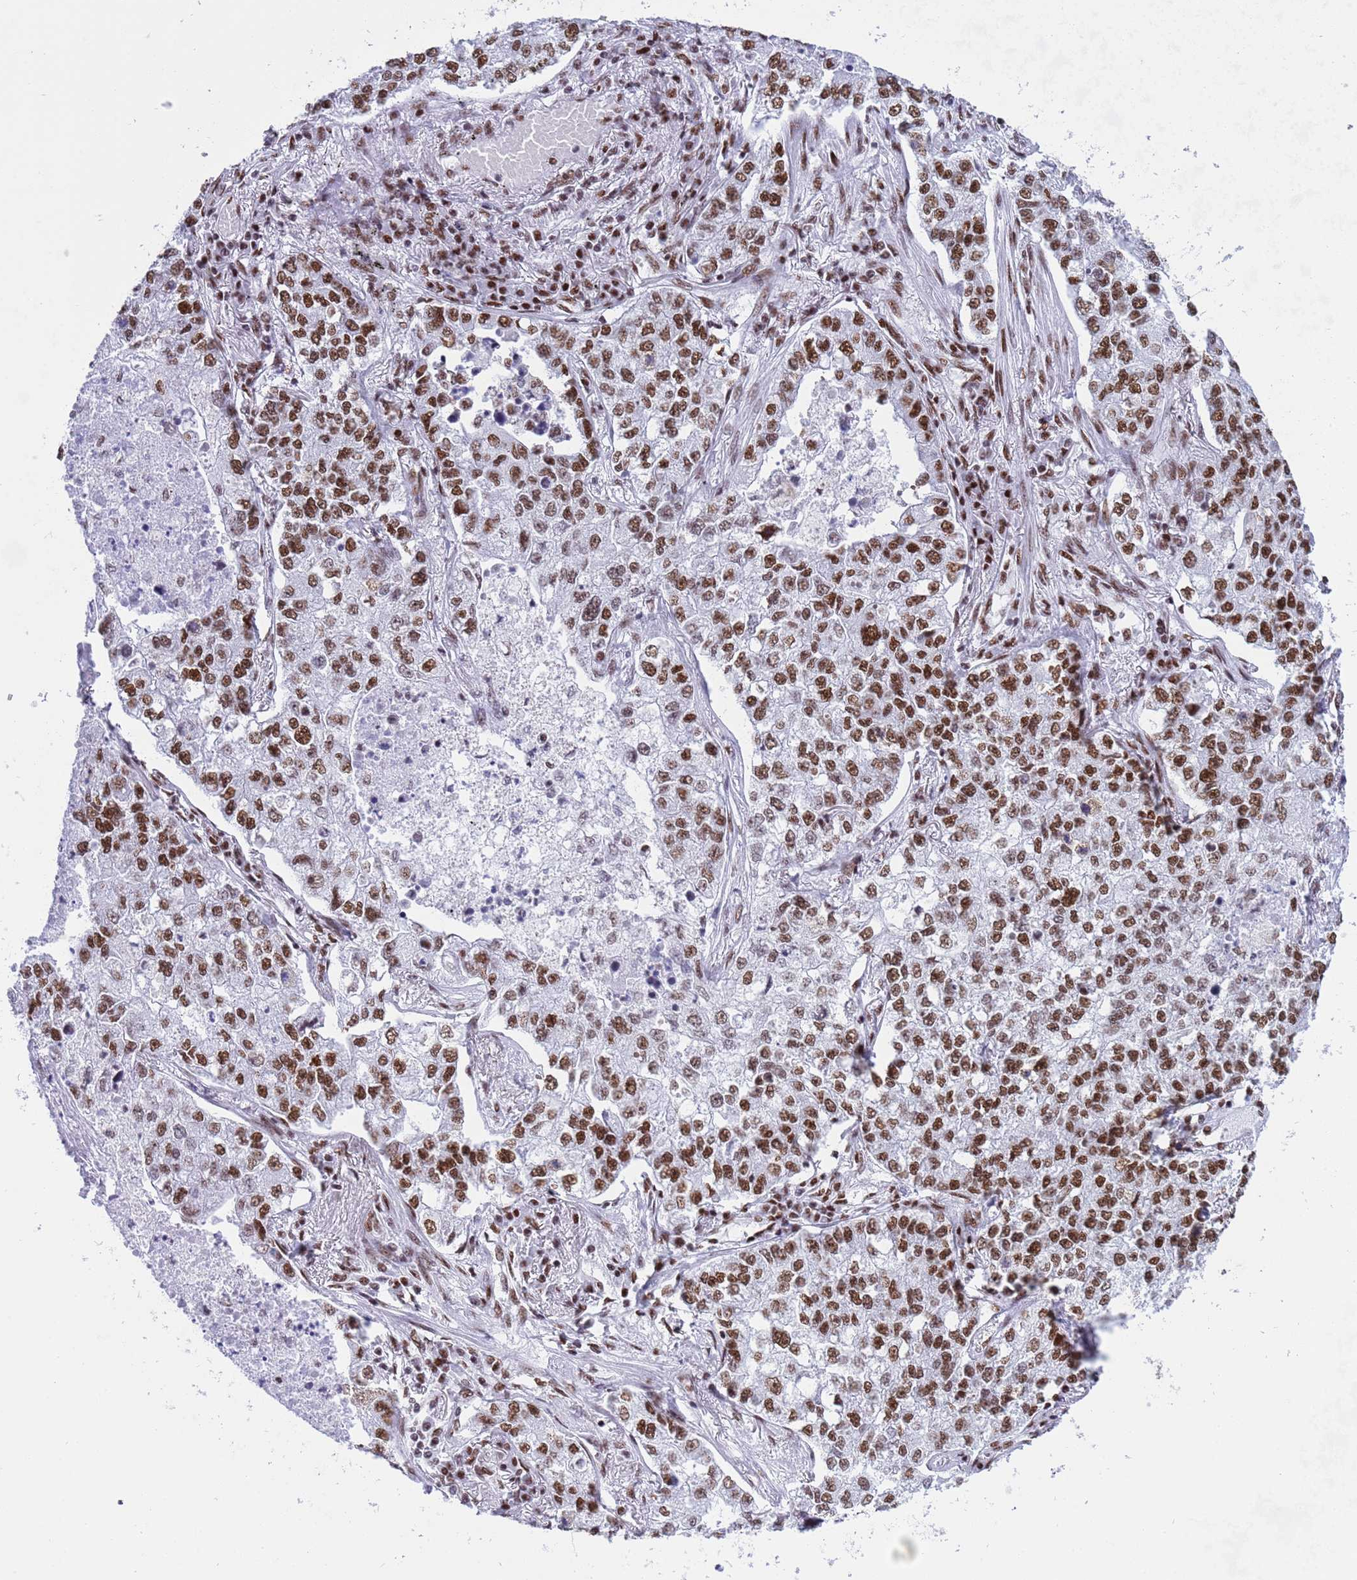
{"staining": {"intensity": "moderate", "quantity": ">75%", "location": "nuclear"}, "tissue": "lung cancer", "cell_type": "Tumor cells", "image_type": "cancer", "snomed": [{"axis": "morphology", "description": "Adenocarcinoma, NOS"}, {"axis": "topography", "description": "Lung"}], "caption": "Lung cancer stained with DAB (3,3'-diaminobenzidine) immunohistochemistry shows medium levels of moderate nuclear expression in about >75% of tumor cells.", "gene": "RALY", "patient": {"sex": "male", "age": 49}}